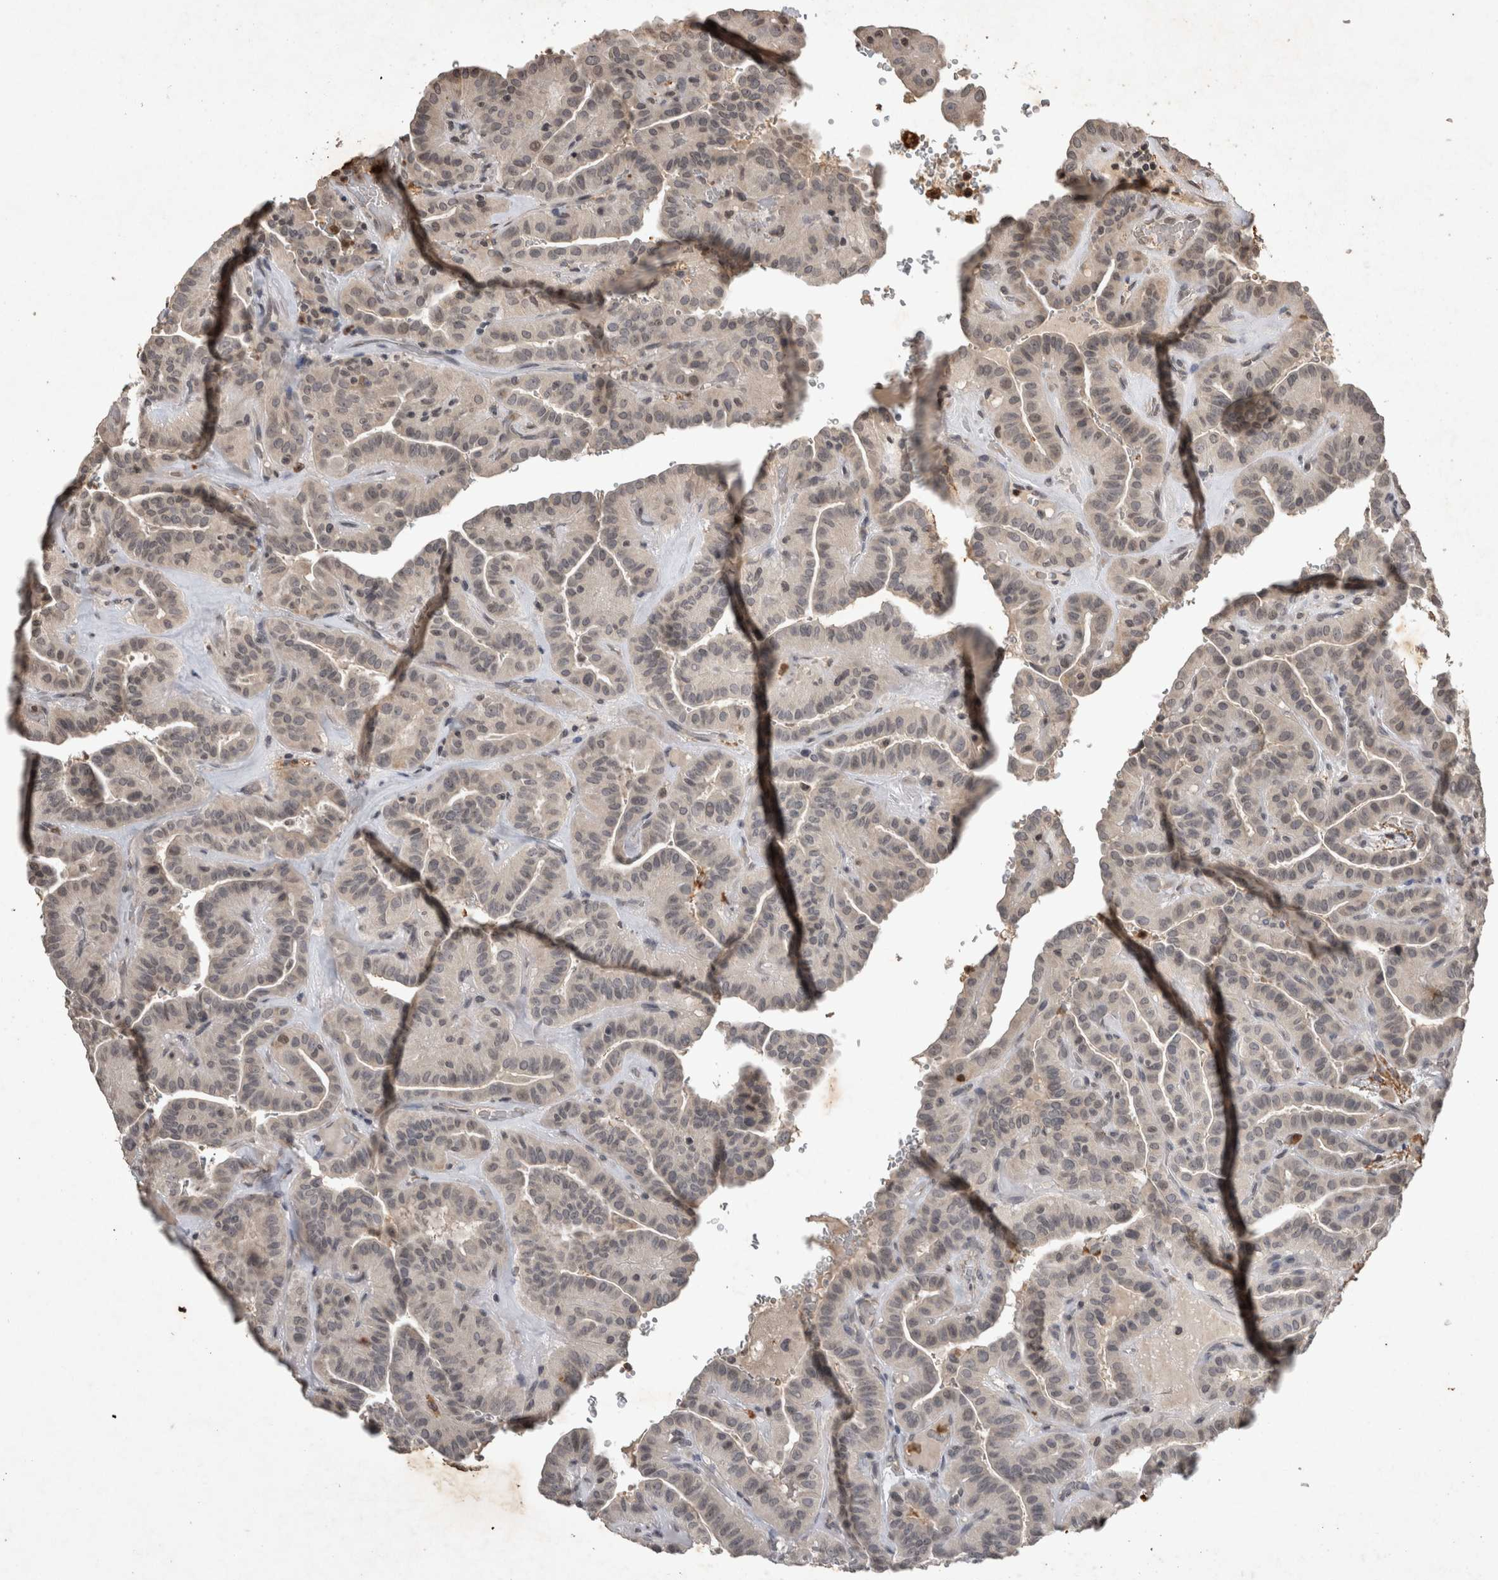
{"staining": {"intensity": "negative", "quantity": "none", "location": "none"}, "tissue": "thyroid cancer", "cell_type": "Tumor cells", "image_type": "cancer", "snomed": [{"axis": "morphology", "description": "Papillary adenocarcinoma, NOS"}, {"axis": "topography", "description": "Thyroid gland"}], "caption": "Tumor cells show no significant expression in papillary adenocarcinoma (thyroid). The staining was performed using DAB (3,3'-diaminobenzidine) to visualize the protein expression in brown, while the nuclei were stained in blue with hematoxylin (Magnification: 20x).", "gene": "HRK", "patient": {"sex": "male", "age": 77}}